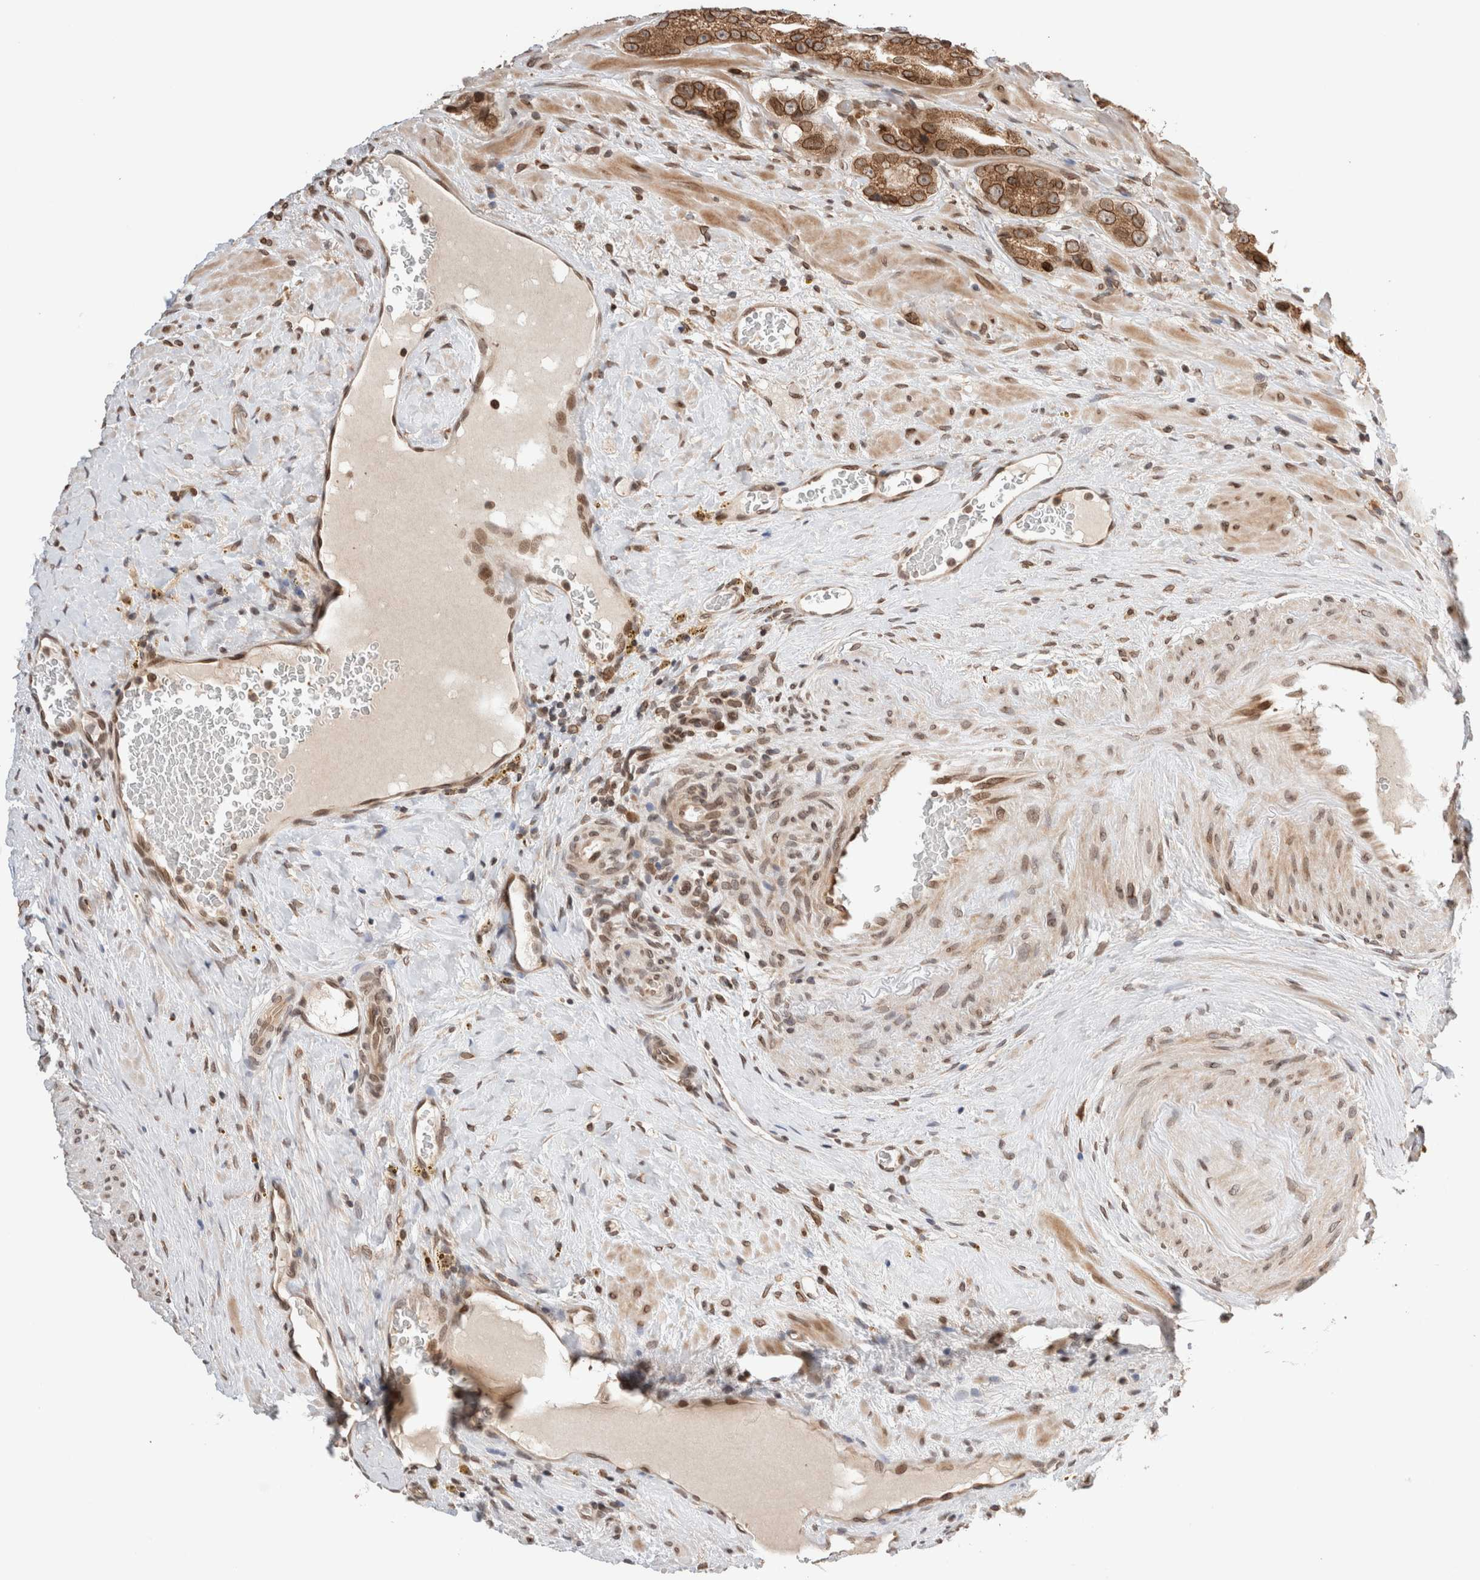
{"staining": {"intensity": "strong", "quantity": ">75%", "location": "cytoplasmic/membranous,nuclear"}, "tissue": "prostate cancer", "cell_type": "Tumor cells", "image_type": "cancer", "snomed": [{"axis": "morphology", "description": "Adenocarcinoma, High grade"}, {"axis": "topography", "description": "Prostate"}], "caption": "Immunohistochemistry (IHC) of human prostate cancer (high-grade adenocarcinoma) demonstrates high levels of strong cytoplasmic/membranous and nuclear expression in approximately >75% of tumor cells.", "gene": "TPR", "patient": {"sex": "male", "age": 63}}